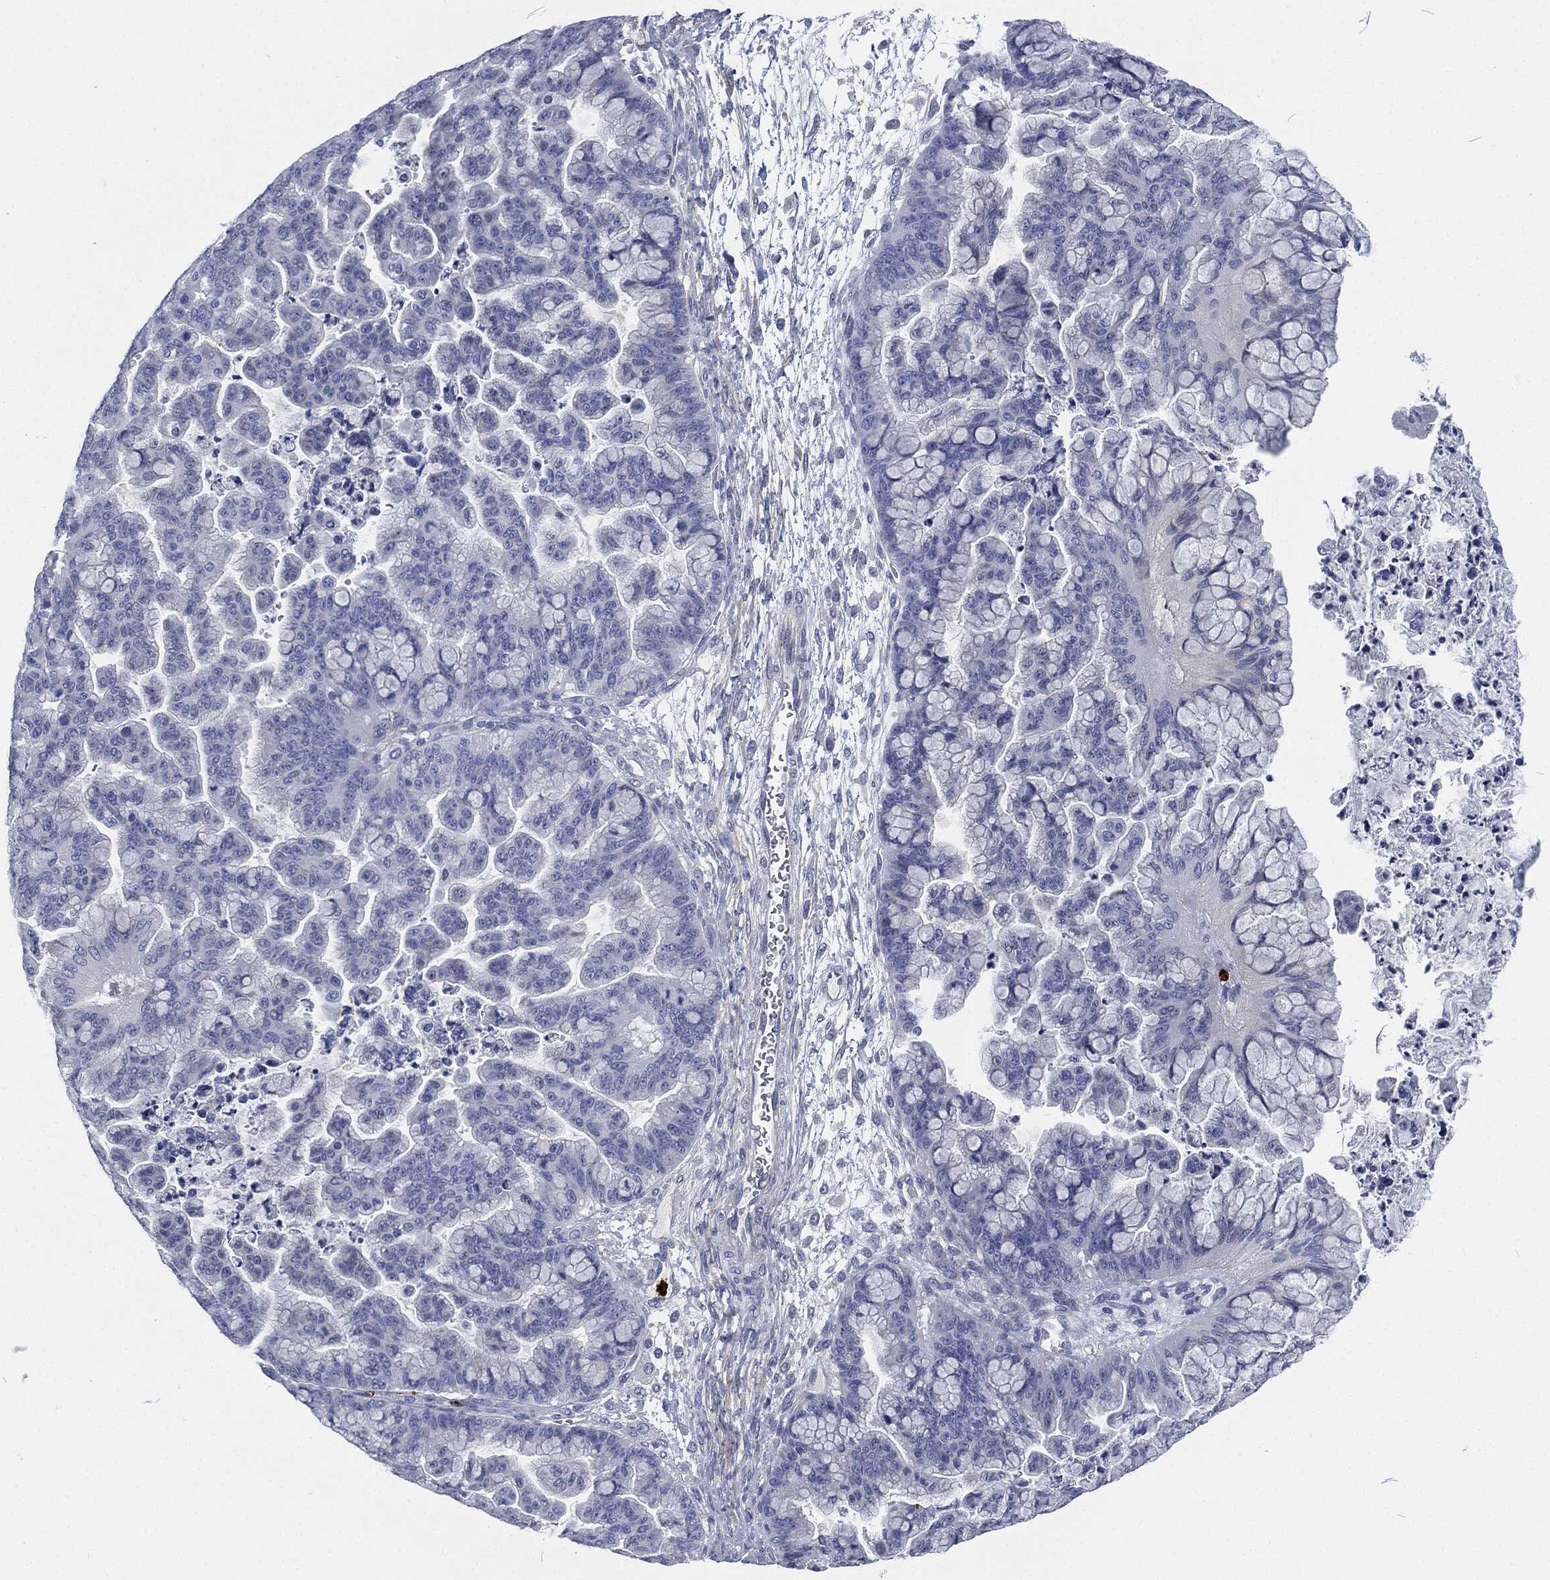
{"staining": {"intensity": "negative", "quantity": "none", "location": "none"}, "tissue": "ovarian cancer", "cell_type": "Tumor cells", "image_type": "cancer", "snomed": [{"axis": "morphology", "description": "Cystadenocarcinoma, mucinous, NOS"}, {"axis": "topography", "description": "Ovary"}], "caption": "IHC image of neoplastic tissue: human ovarian cancer (mucinous cystadenocarcinoma) stained with DAB reveals no significant protein staining in tumor cells.", "gene": "MPO", "patient": {"sex": "female", "age": 67}}